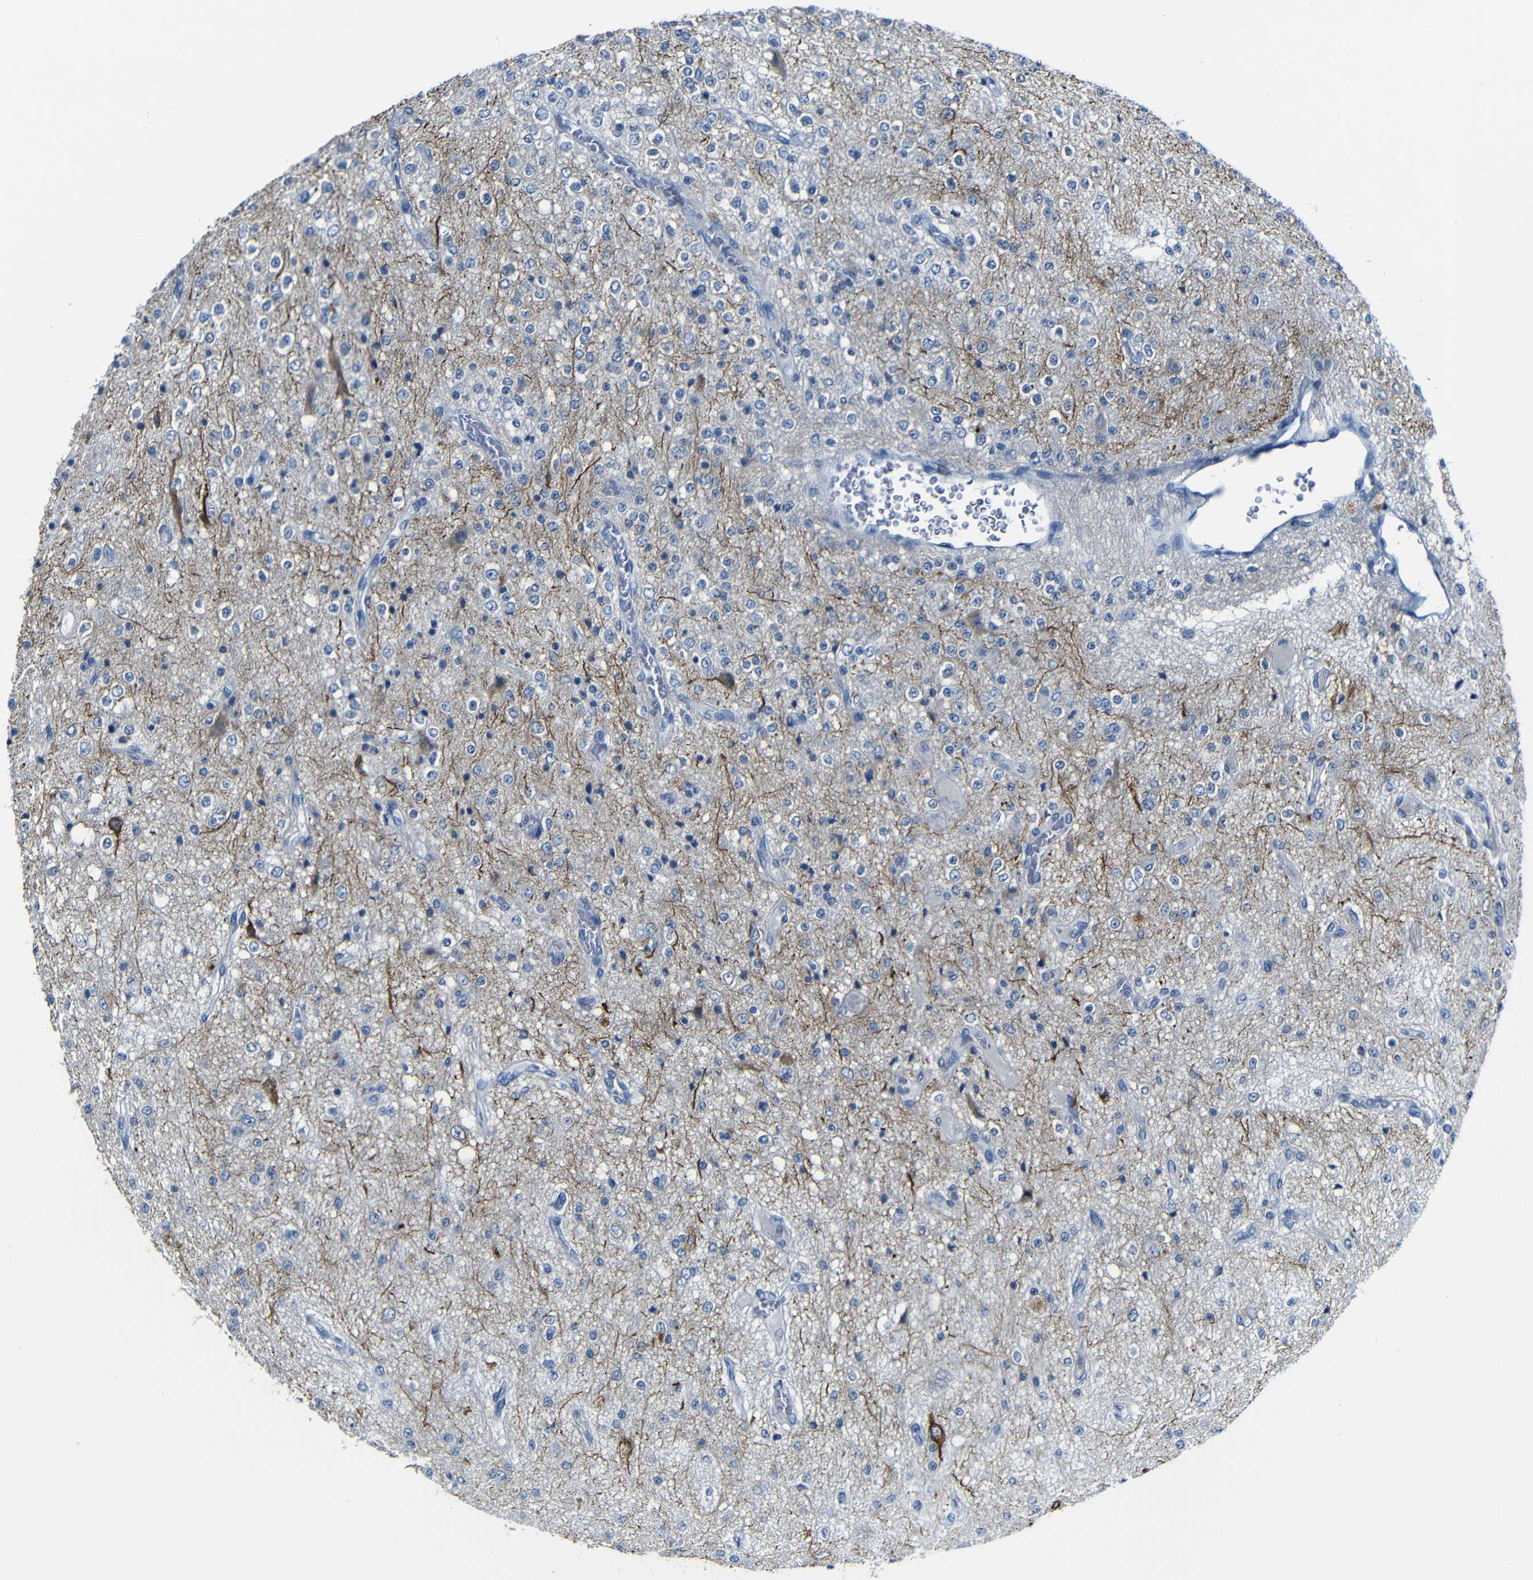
{"staining": {"intensity": "weak", "quantity": ">75%", "location": "cytoplasmic/membranous"}, "tissue": "glioma", "cell_type": "Tumor cells", "image_type": "cancer", "snomed": [{"axis": "morphology", "description": "Glioma, malignant, Low grade"}, {"axis": "topography", "description": "Brain"}], "caption": "A low amount of weak cytoplasmic/membranous staining is seen in approximately >75% of tumor cells in glioma tissue.", "gene": "ANK3", "patient": {"sex": "male", "age": 38}}